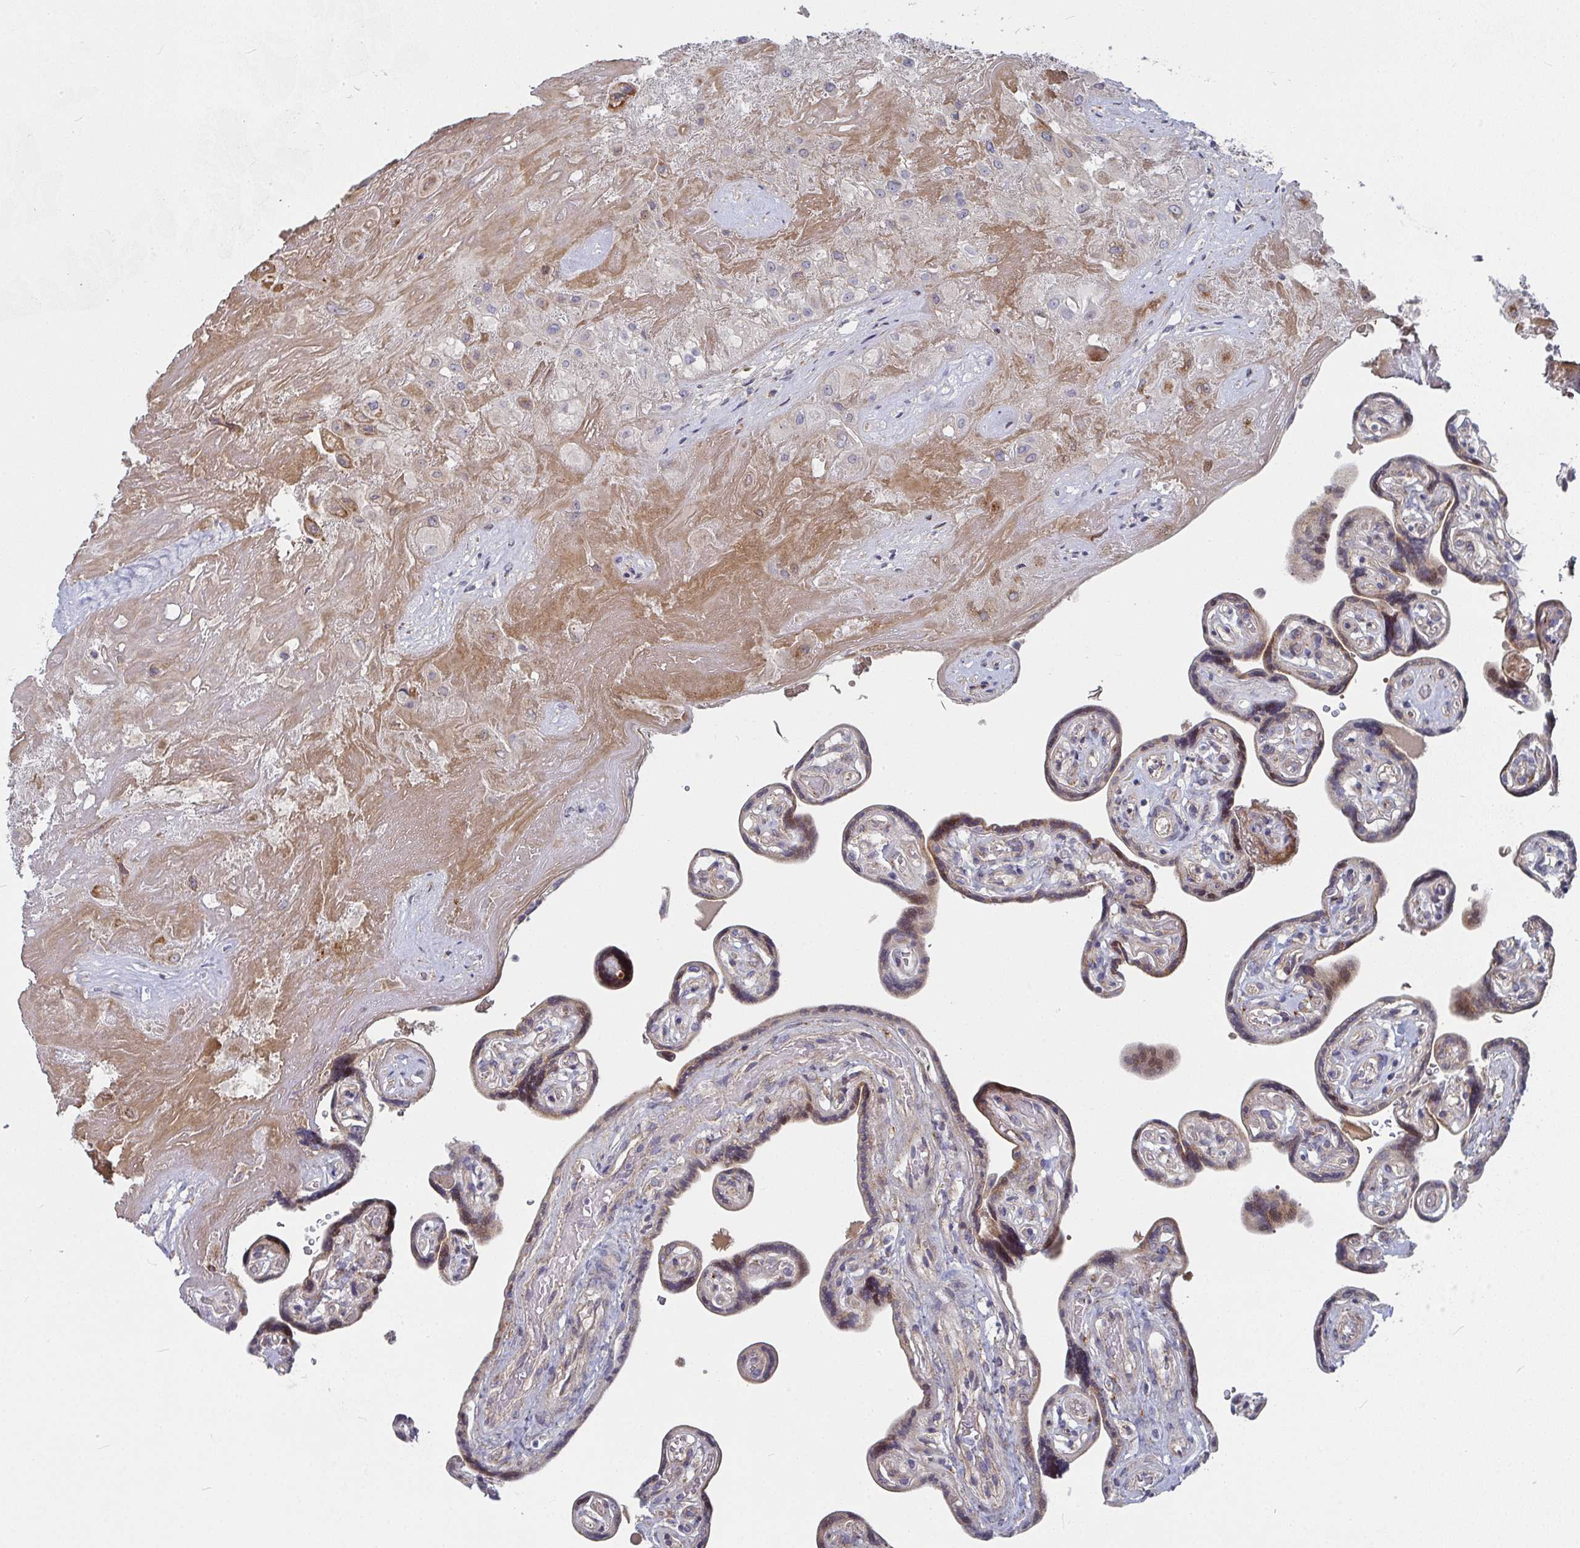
{"staining": {"intensity": "moderate", "quantity": "<25%", "location": "cytoplasmic/membranous"}, "tissue": "placenta", "cell_type": "Decidual cells", "image_type": "normal", "snomed": [{"axis": "morphology", "description": "Normal tissue, NOS"}, {"axis": "topography", "description": "Placenta"}], "caption": "A low amount of moderate cytoplasmic/membranous expression is seen in approximately <25% of decidual cells in benign placenta.", "gene": "RHEBL1", "patient": {"sex": "female", "age": 32}}